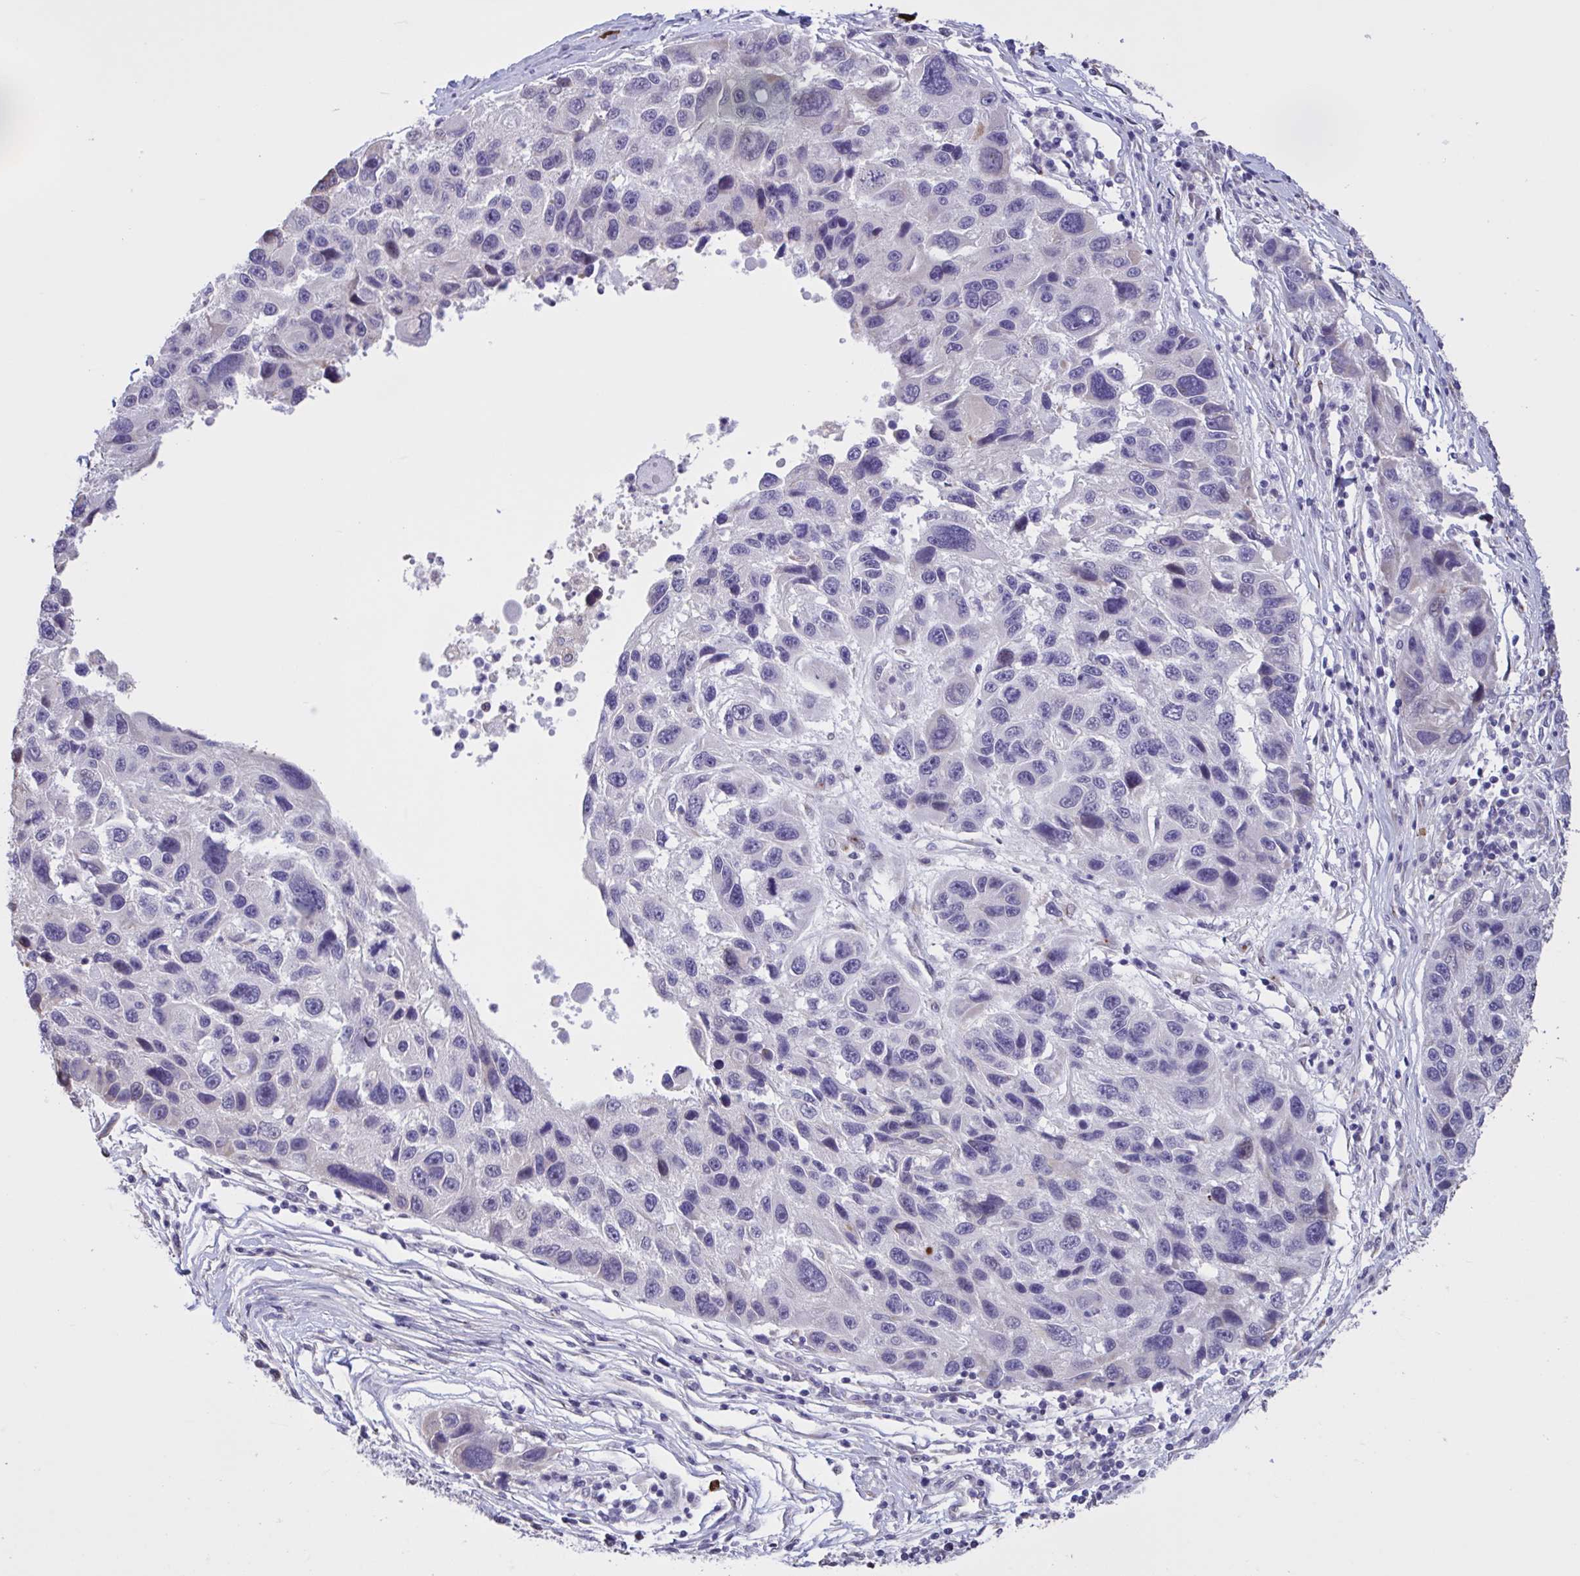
{"staining": {"intensity": "negative", "quantity": "none", "location": "none"}, "tissue": "melanoma", "cell_type": "Tumor cells", "image_type": "cancer", "snomed": [{"axis": "morphology", "description": "Malignant melanoma, NOS"}, {"axis": "topography", "description": "Skin"}], "caption": "Immunohistochemistry (IHC) of human melanoma shows no positivity in tumor cells.", "gene": "MRGPRX2", "patient": {"sex": "male", "age": 53}}